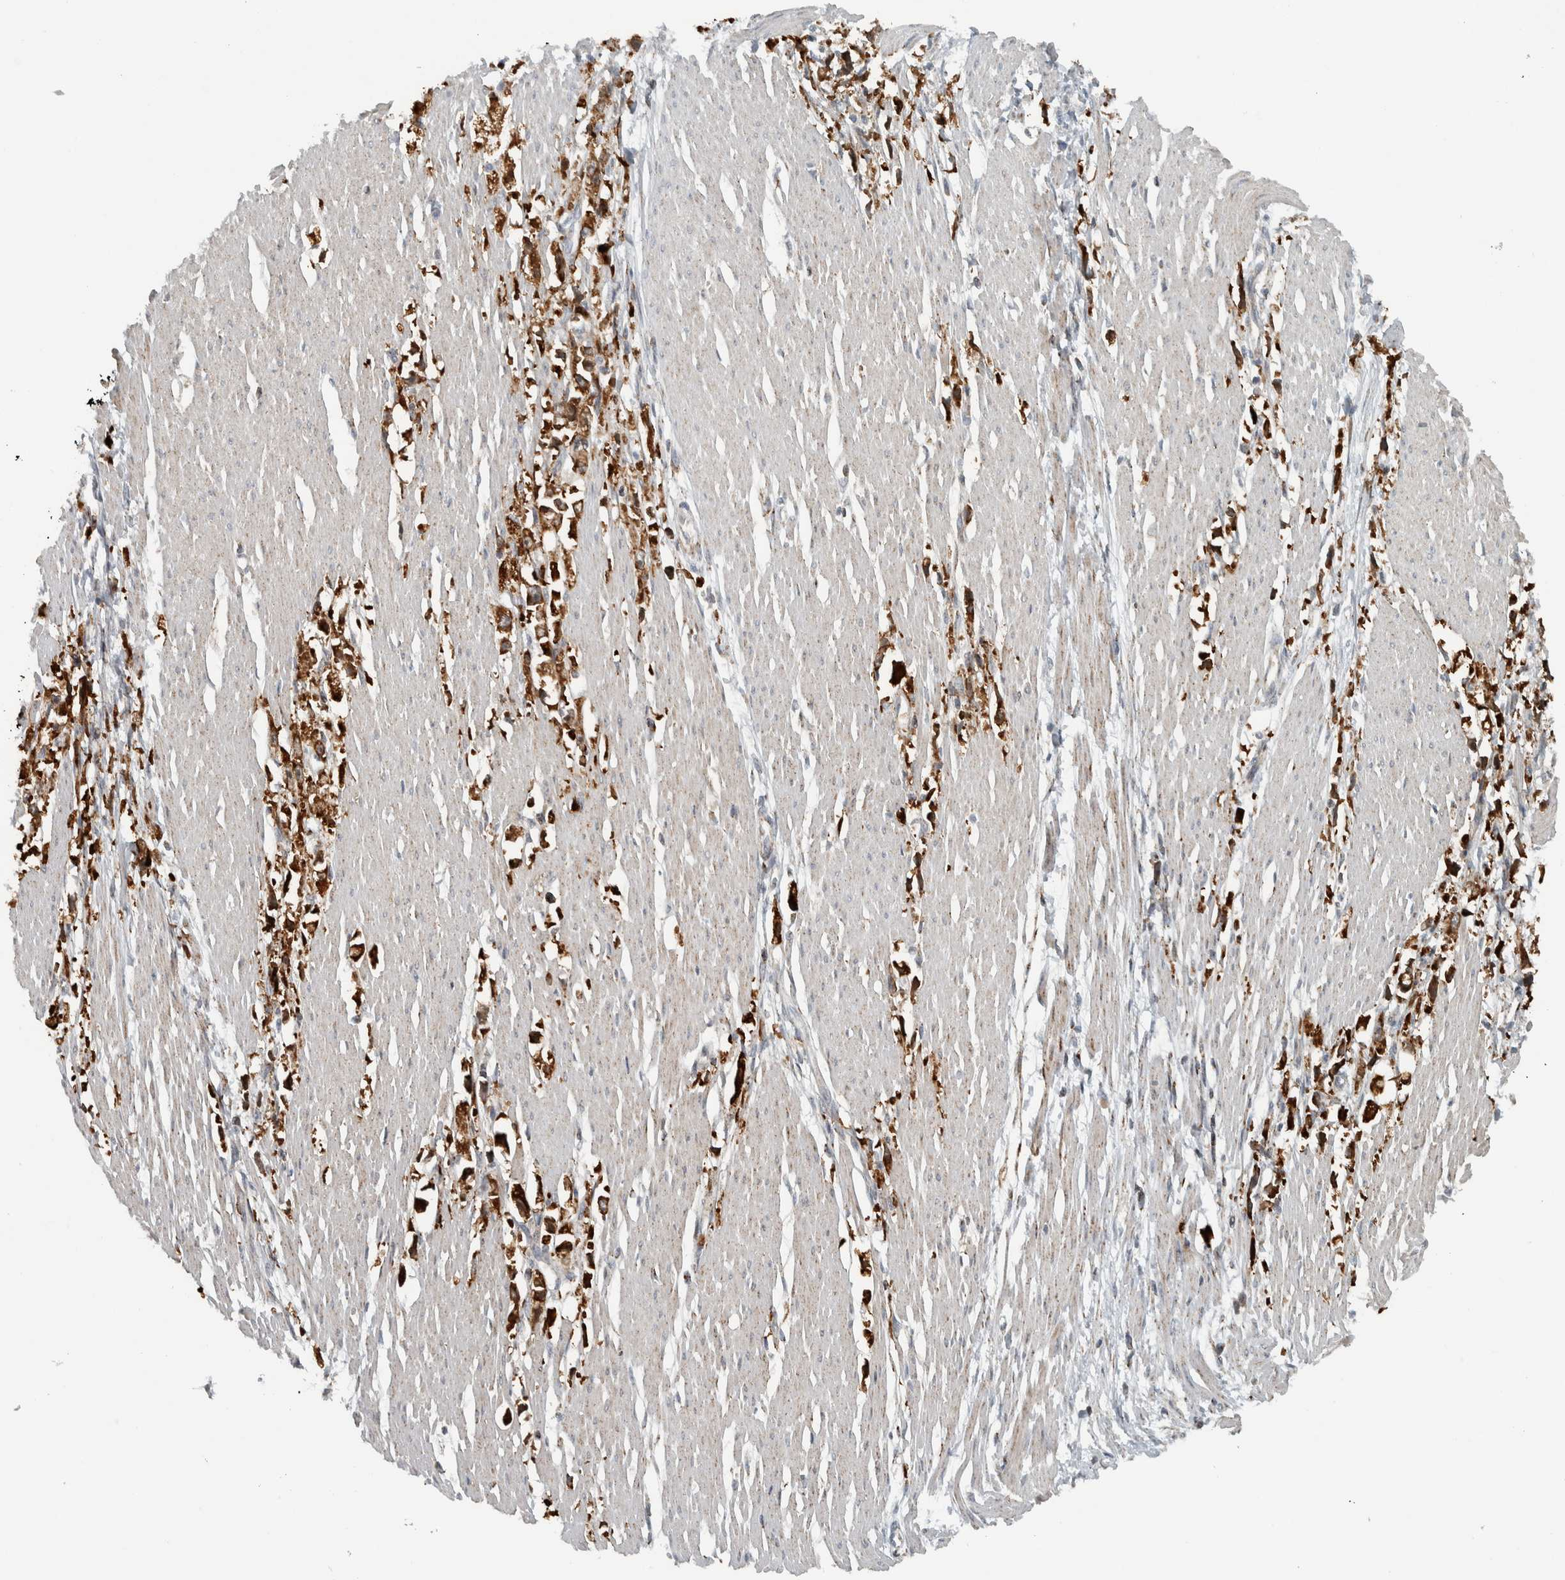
{"staining": {"intensity": "moderate", "quantity": ">75%", "location": "cytoplasmic/membranous"}, "tissue": "stomach cancer", "cell_type": "Tumor cells", "image_type": "cancer", "snomed": [{"axis": "morphology", "description": "Adenocarcinoma, NOS"}, {"axis": "topography", "description": "Stomach"}], "caption": "Brown immunohistochemical staining in adenocarcinoma (stomach) demonstrates moderate cytoplasmic/membranous positivity in approximately >75% of tumor cells. The staining is performed using DAB brown chromogen to label protein expression. The nuclei are counter-stained blue using hematoxylin.", "gene": "PPM1K", "patient": {"sex": "female", "age": 59}}